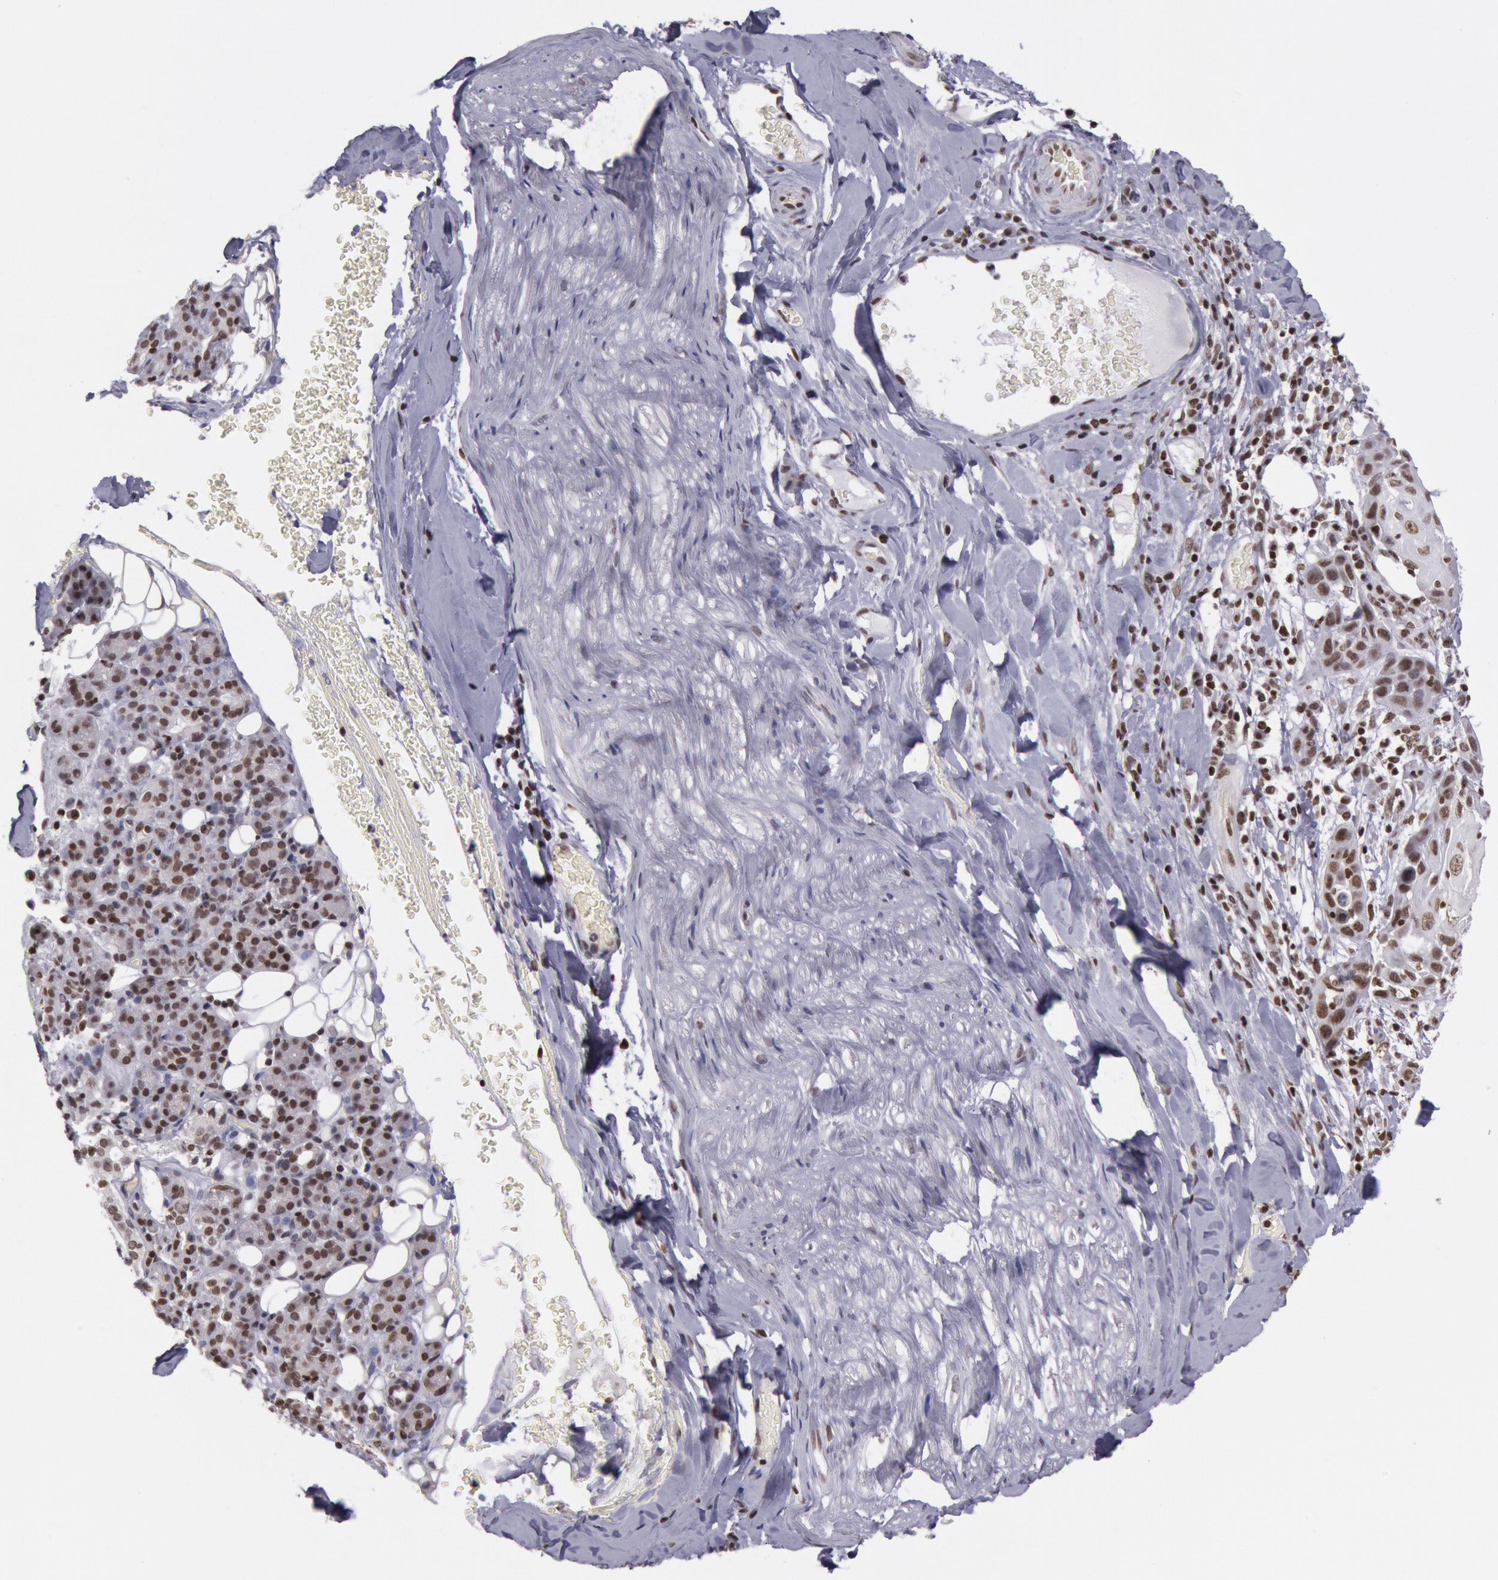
{"staining": {"intensity": "strong", "quantity": ">75%", "location": "nuclear"}, "tissue": "skin cancer", "cell_type": "Tumor cells", "image_type": "cancer", "snomed": [{"axis": "morphology", "description": "Squamous cell carcinoma, NOS"}, {"axis": "topography", "description": "Skin"}], "caption": "IHC micrograph of human skin cancer (squamous cell carcinoma) stained for a protein (brown), which demonstrates high levels of strong nuclear expression in about >75% of tumor cells.", "gene": "NKAP", "patient": {"sex": "male", "age": 84}}